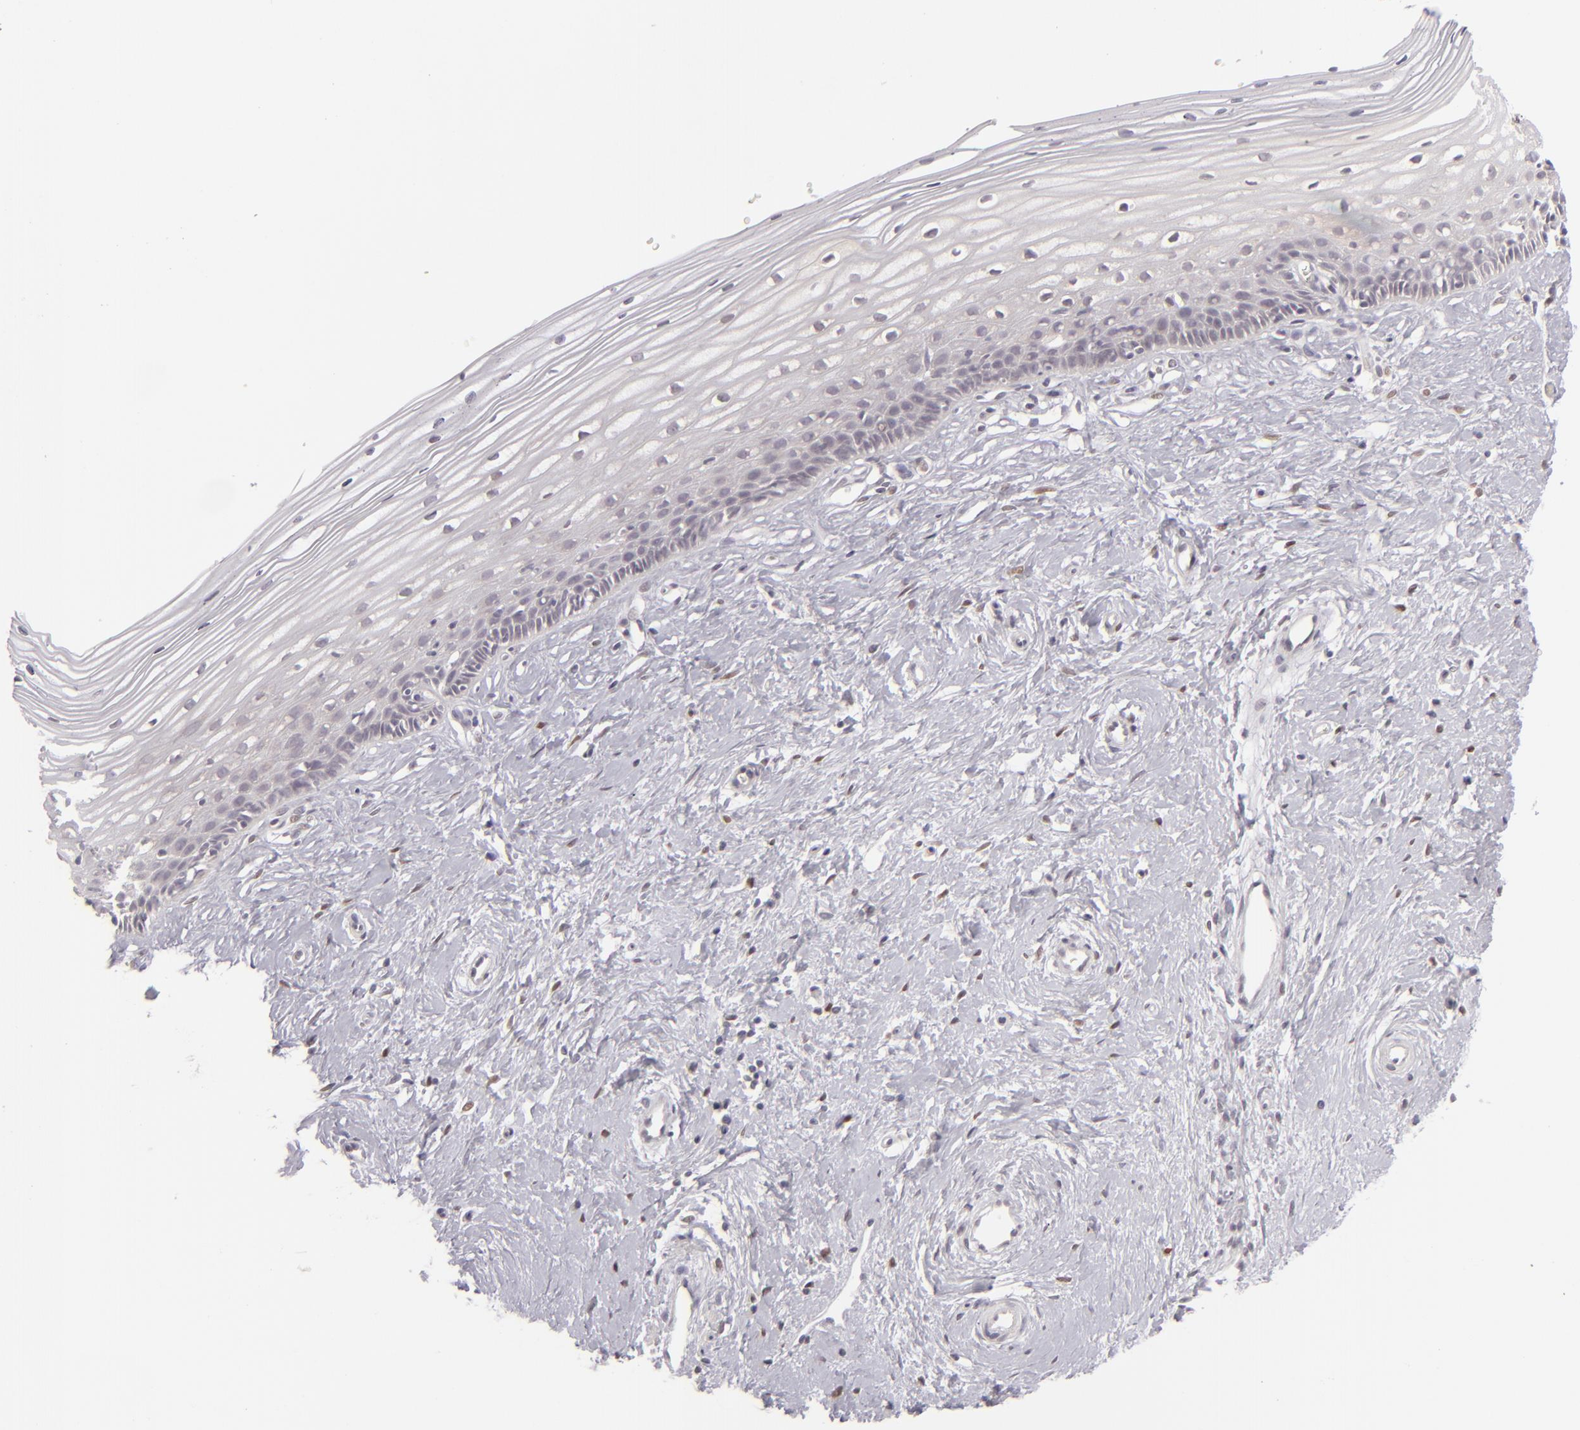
{"staining": {"intensity": "strong", "quantity": ">75%", "location": "cytoplasmic/membranous,nuclear"}, "tissue": "cervix", "cell_type": "Glandular cells", "image_type": "normal", "snomed": [{"axis": "morphology", "description": "Normal tissue, NOS"}, {"axis": "topography", "description": "Cervix"}], "caption": "Benign cervix exhibits strong cytoplasmic/membranous,nuclear positivity in approximately >75% of glandular cells, visualized by immunohistochemistry.", "gene": "SIX1", "patient": {"sex": "female", "age": 40}}